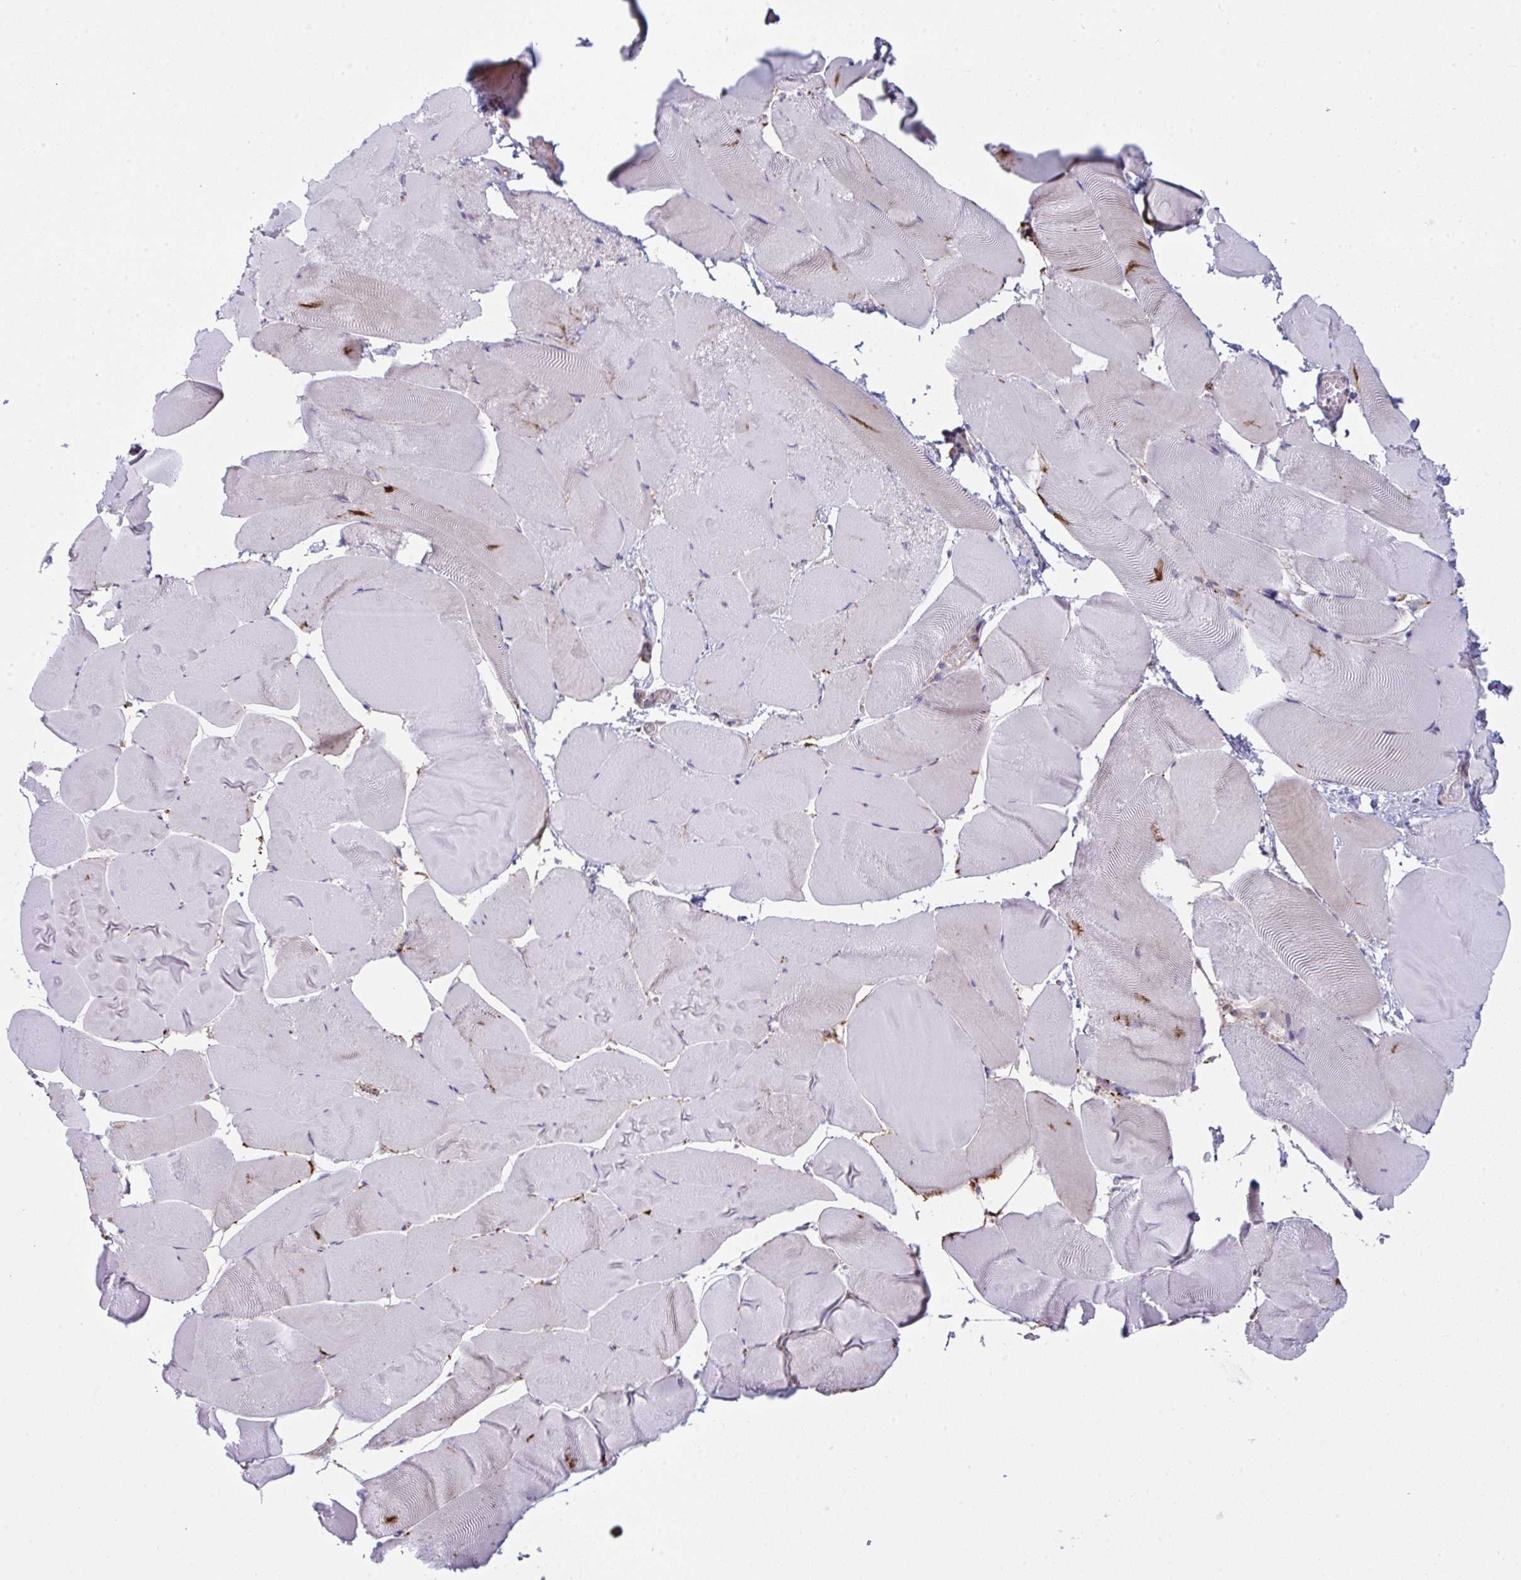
{"staining": {"intensity": "moderate", "quantity": "<25%", "location": "cytoplasmic/membranous"}, "tissue": "skeletal muscle", "cell_type": "Myocytes", "image_type": "normal", "snomed": [{"axis": "morphology", "description": "Normal tissue, NOS"}, {"axis": "topography", "description": "Skeletal muscle"}], "caption": "A histopathology image showing moderate cytoplasmic/membranous expression in about <25% of myocytes in normal skeletal muscle, as visualized by brown immunohistochemical staining.", "gene": "ALDH16A1", "patient": {"sex": "female", "age": 64}}